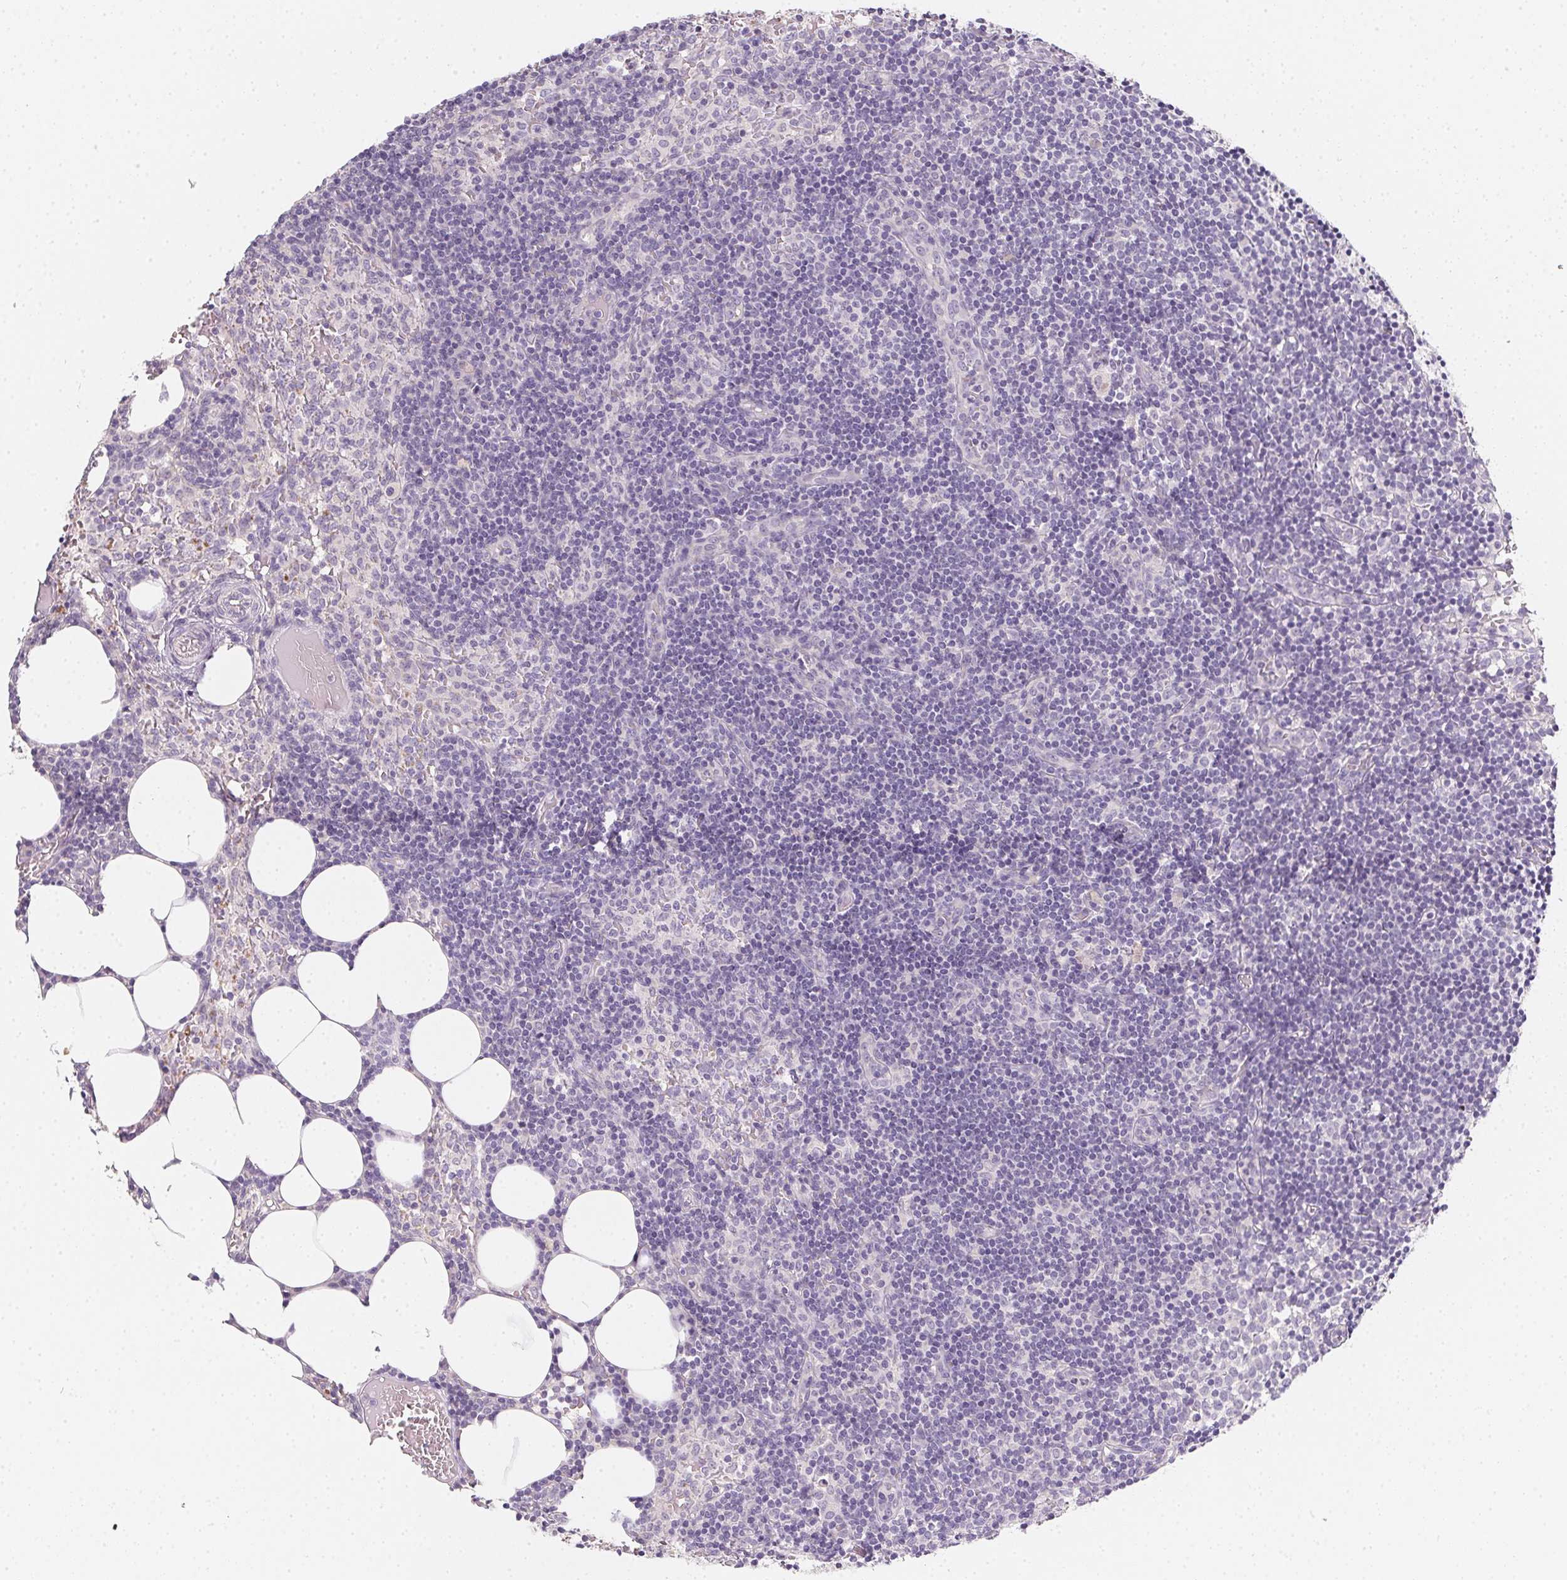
{"staining": {"intensity": "negative", "quantity": "none", "location": "none"}, "tissue": "lymph node", "cell_type": "Germinal center cells", "image_type": "normal", "snomed": [{"axis": "morphology", "description": "Normal tissue, NOS"}, {"axis": "topography", "description": "Lymph node"}], "caption": "Human lymph node stained for a protein using immunohistochemistry (IHC) reveals no expression in germinal center cells.", "gene": "ZBBX", "patient": {"sex": "female", "age": 41}}